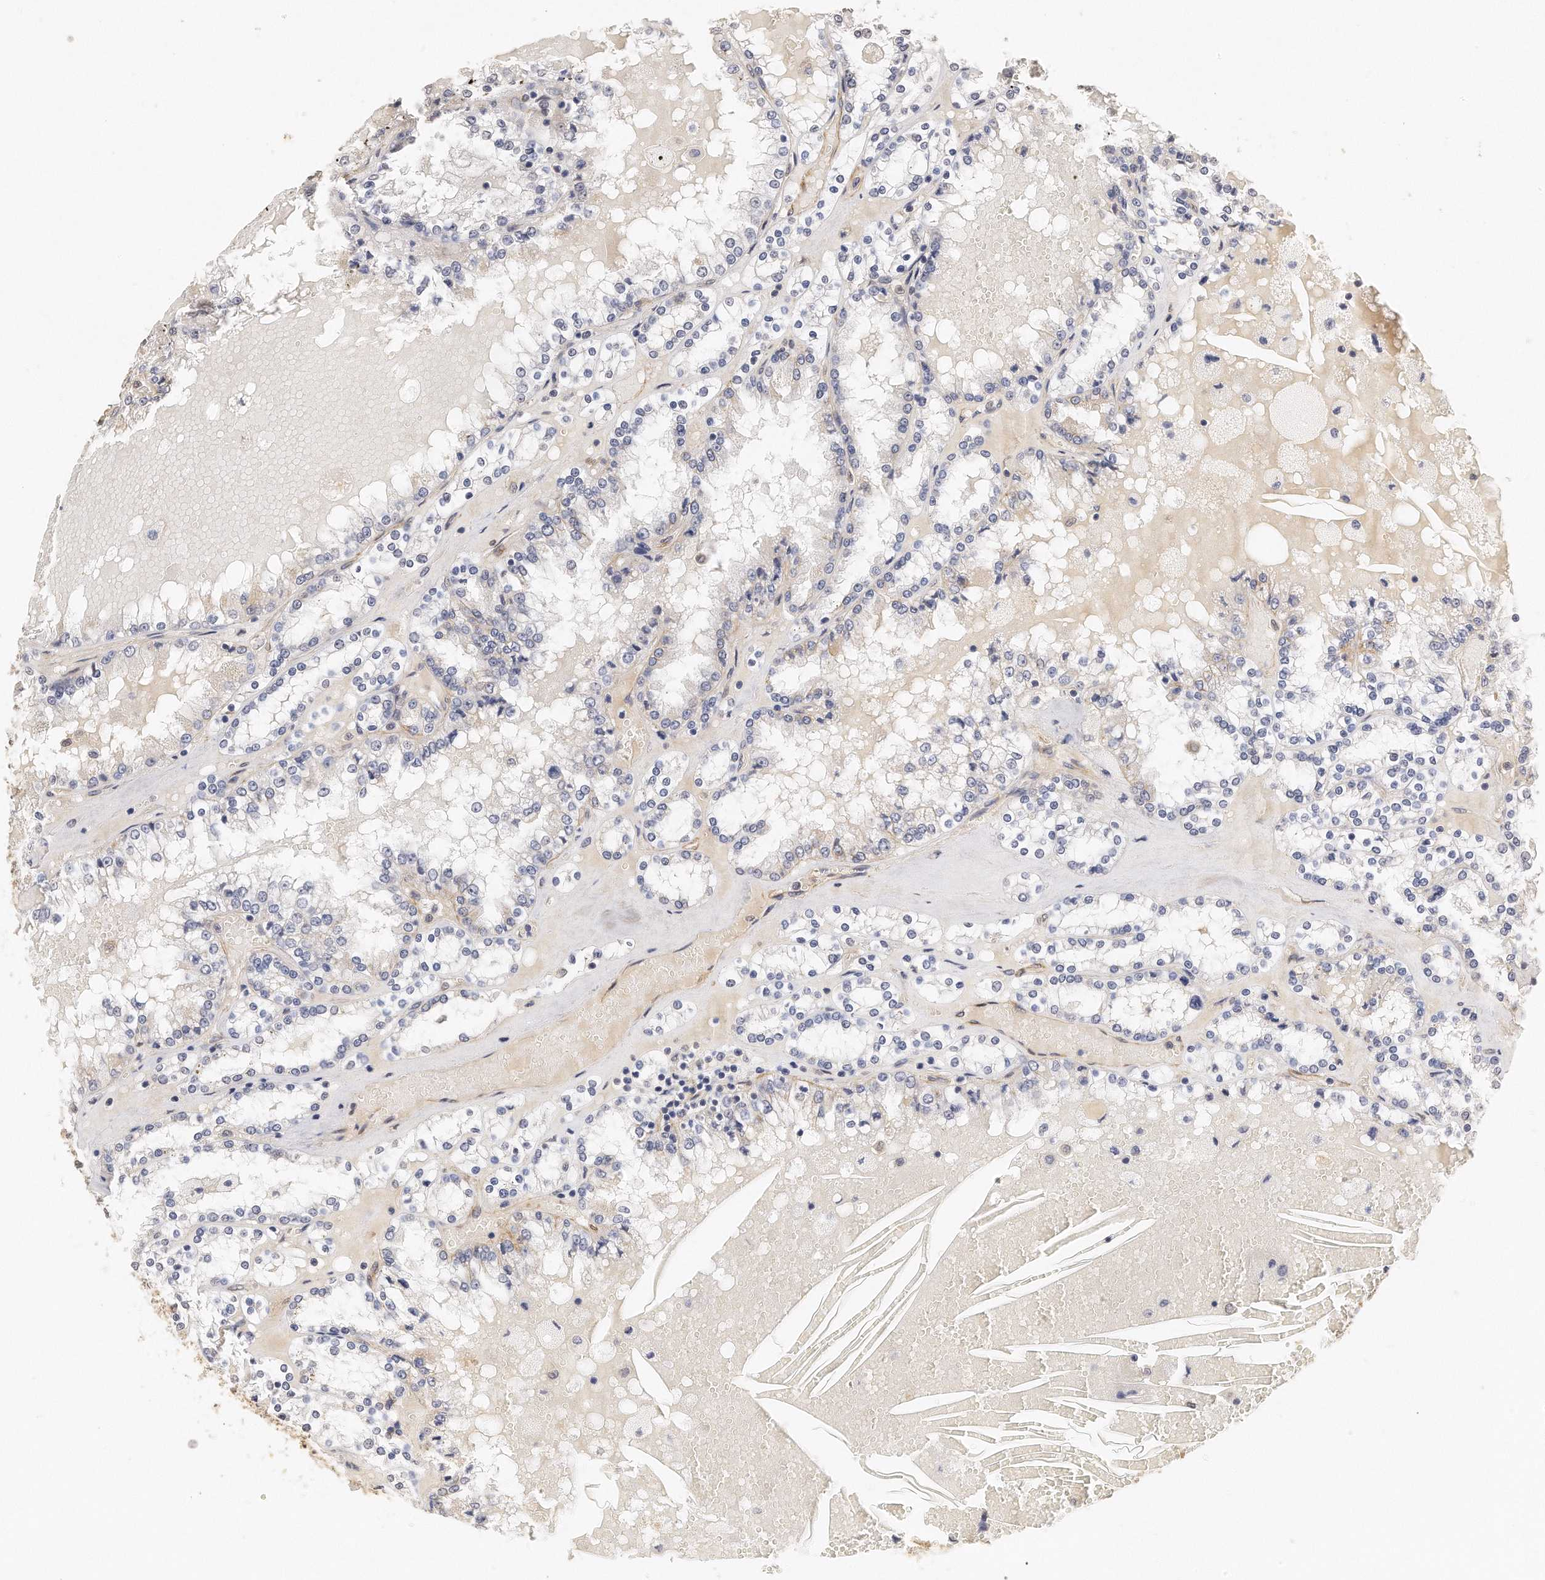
{"staining": {"intensity": "weak", "quantity": "<25%", "location": "cytoplasmic/membranous"}, "tissue": "renal cancer", "cell_type": "Tumor cells", "image_type": "cancer", "snomed": [{"axis": "morphology", "description": "Adenocarcinoma, NOS"}, {"axis": "topography", "description": "Kidney"}], "caption": "This photomicrograph is of renal adenocarcinoma stained with IHC to label a protein in brown with the nuclei are counter-stained blue. There is no expression in tumor cells. (DAB immunohistochemistry with hematoxylin counter stain).", "gene": "CHST7", "patient": {"sex": "female", "age": 56}}